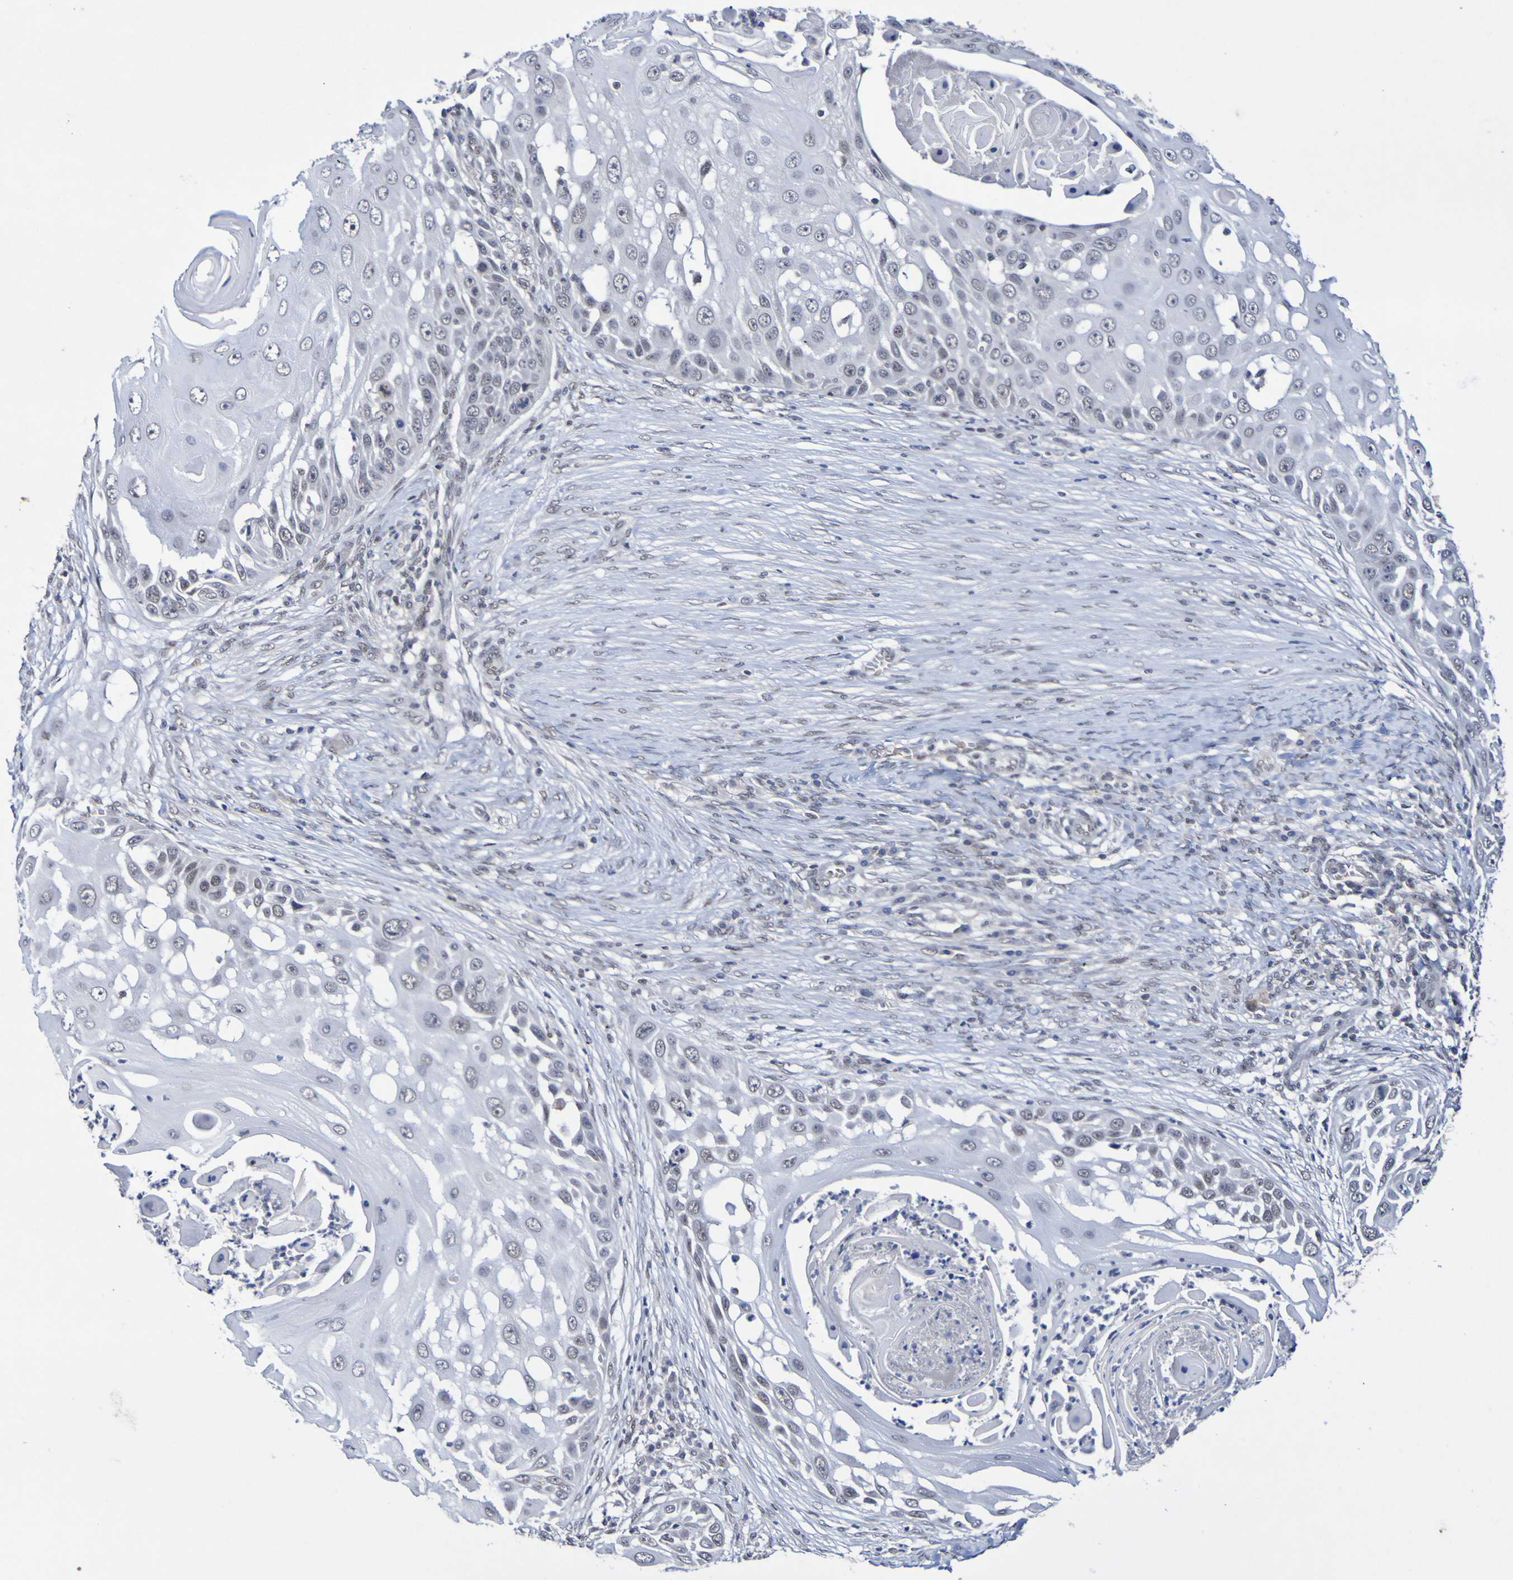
{"staining": {"intensity": "negative", "quantity": "none", "location": "none"}, "tissue": "skin cancer", "cell_type": "Tumor cells", "image_type": "cancer", "snomed": [{"axis": "morphology", "description": "Squamous cell carcinoma, NOS"}, {"axis": "topography", "description": "Skin"}], "caption": "Immunohistochemical staining of skin squamous cell carcinoma exhibits no significant staining in tumor cells. The staining was performed using DAB to visualize the protein expression in brown, while the nuclei were stained in blue with hematoxylin (Magnification: 20x).", "gene": "PCGF1", "patient": {"sex": "female", "age": 44}}